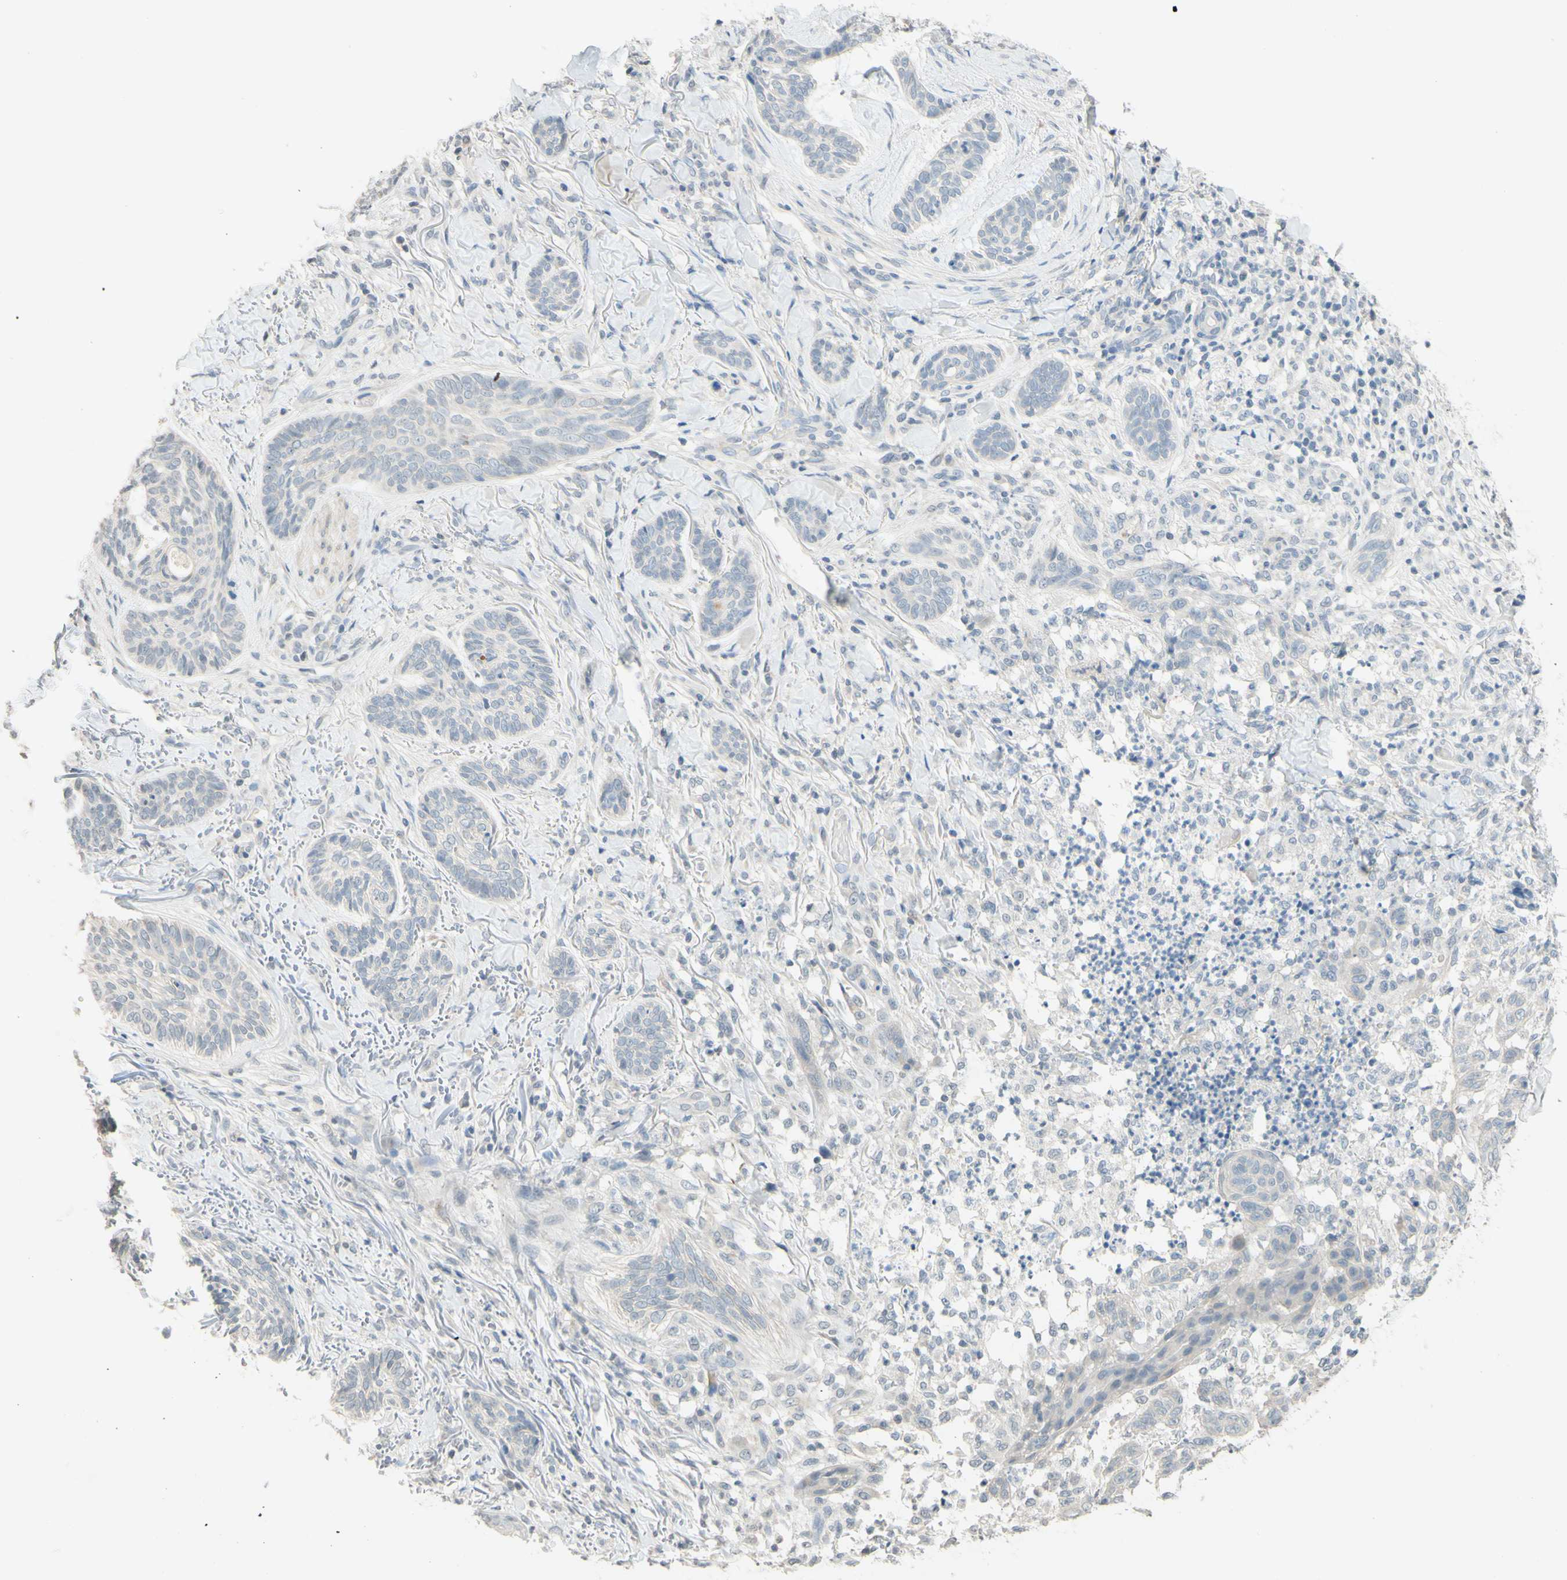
{"staining": {"intensity": "weak", "quantity": "25%-75%", "location": "cytoplasmic/membranous"}, "tissue": "skin cancer", "cell_type": "Tumor cells", "image_type": "cancer", "snomed": [{"axis": "morphology", "description": "Basal cell carcinoma"}, {"axis": "topography", "description": "Skin"}], "caption": "Immunohistochemical staining of human skin cancer (basal cell carcinoma) reveals low levels of weak cytoplasmic/membranous protein expression in approximately 25%-75% of tumor cells.", "gene": "MAG", "patient": {"sex": "male", "age": 43}}